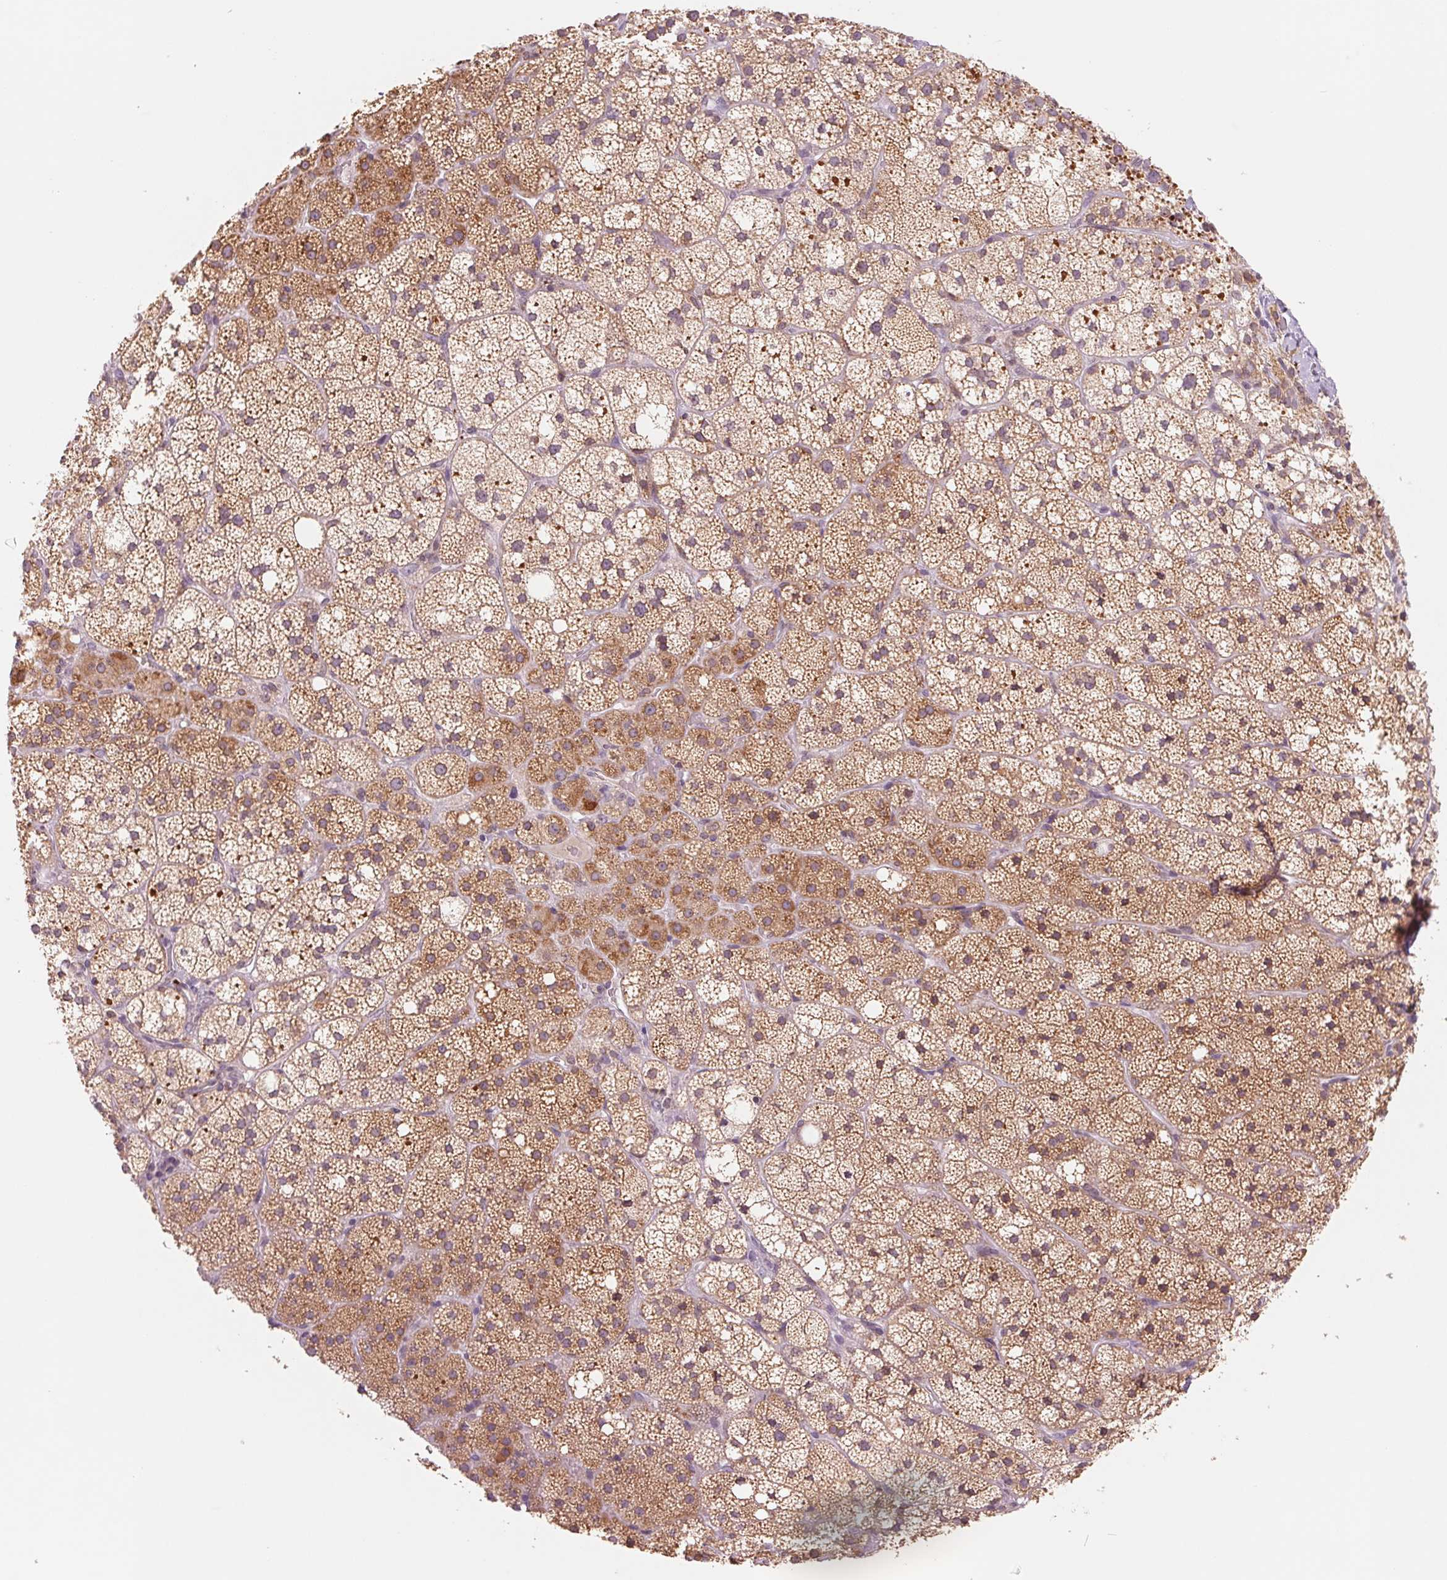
{"staining": {"intensity": "moderate", "quantity": ">75%", "location": "cytoplasmic/membranous"}, "tissue": "adrenal gland", "cell_type": "Glandular cells", "image_type": "normal", "snomed": [{"axis": "morphology", "description": "Normal tissue, NOS"}, {"axis": "topography", "description": "Adrenal gland"}], "caption": "A brown stain shows moderate cytoplasmic/membranous staining of a protein in glandular cells of unremarkable adrenal gland. (Stains: DAB in brown, nuclei in blue, Microscopy: brightfield microscopy at high magnification).", "gene": "TECR", "patient": {"sex": "male", "age": 53}}